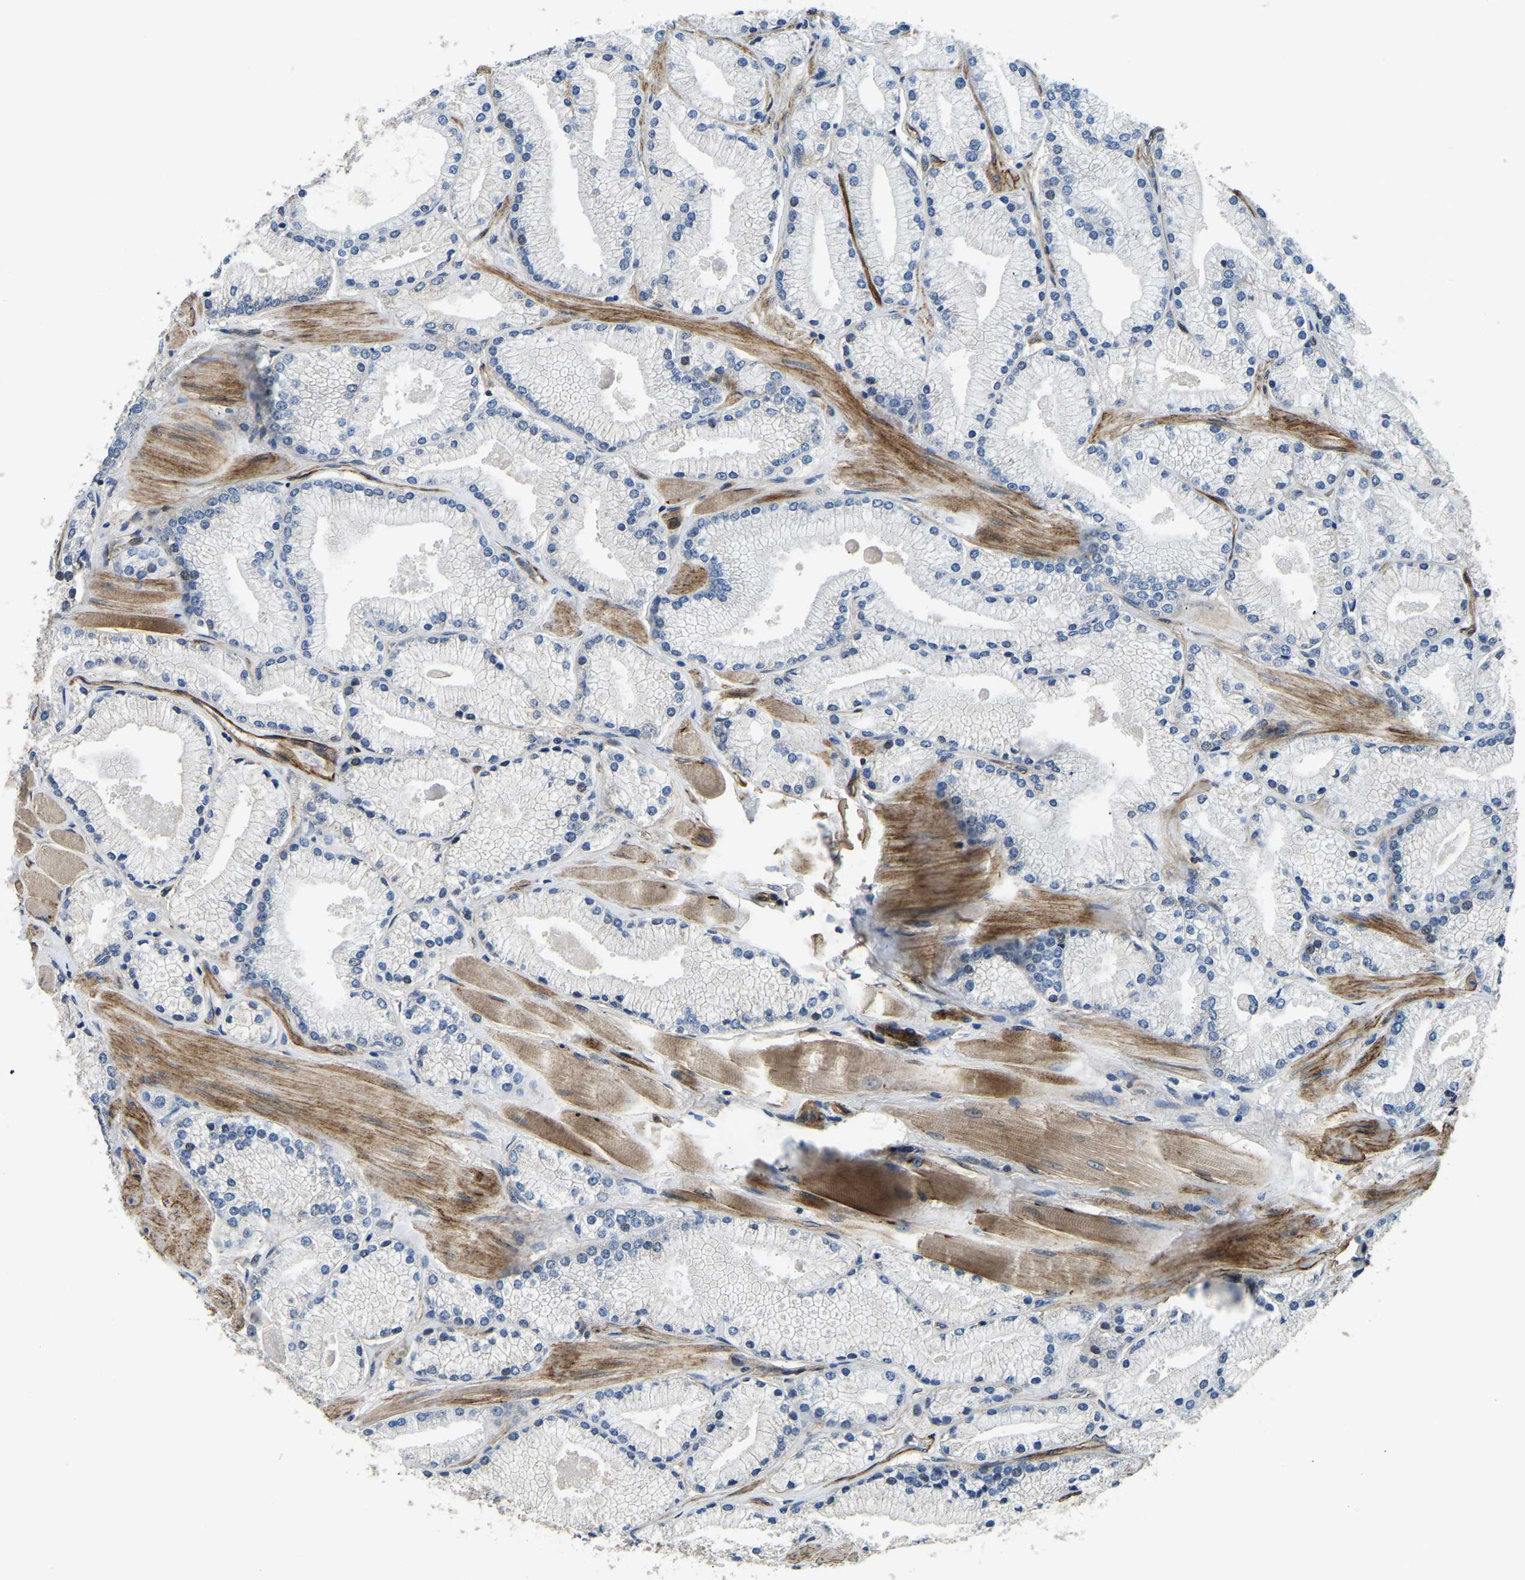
{"staining": {"intensity": "negative", "quantity": "none", "location": "none"}, "tissue": "prostate cancer", "cell_type": "Tumor cells", "image_type": "cancer", "snomed": [{"axis": "morphology", "description": "Adenocarcinoma, High grade"}, {"axis": "topography", "description": "Prostate"}], "caption": "The image exhibits no significant positivity in tumor cells of prostate adenocarcinoma (high-grade).", "gene": "RNF39", "patient": {"sex": "male", "age": 50}}